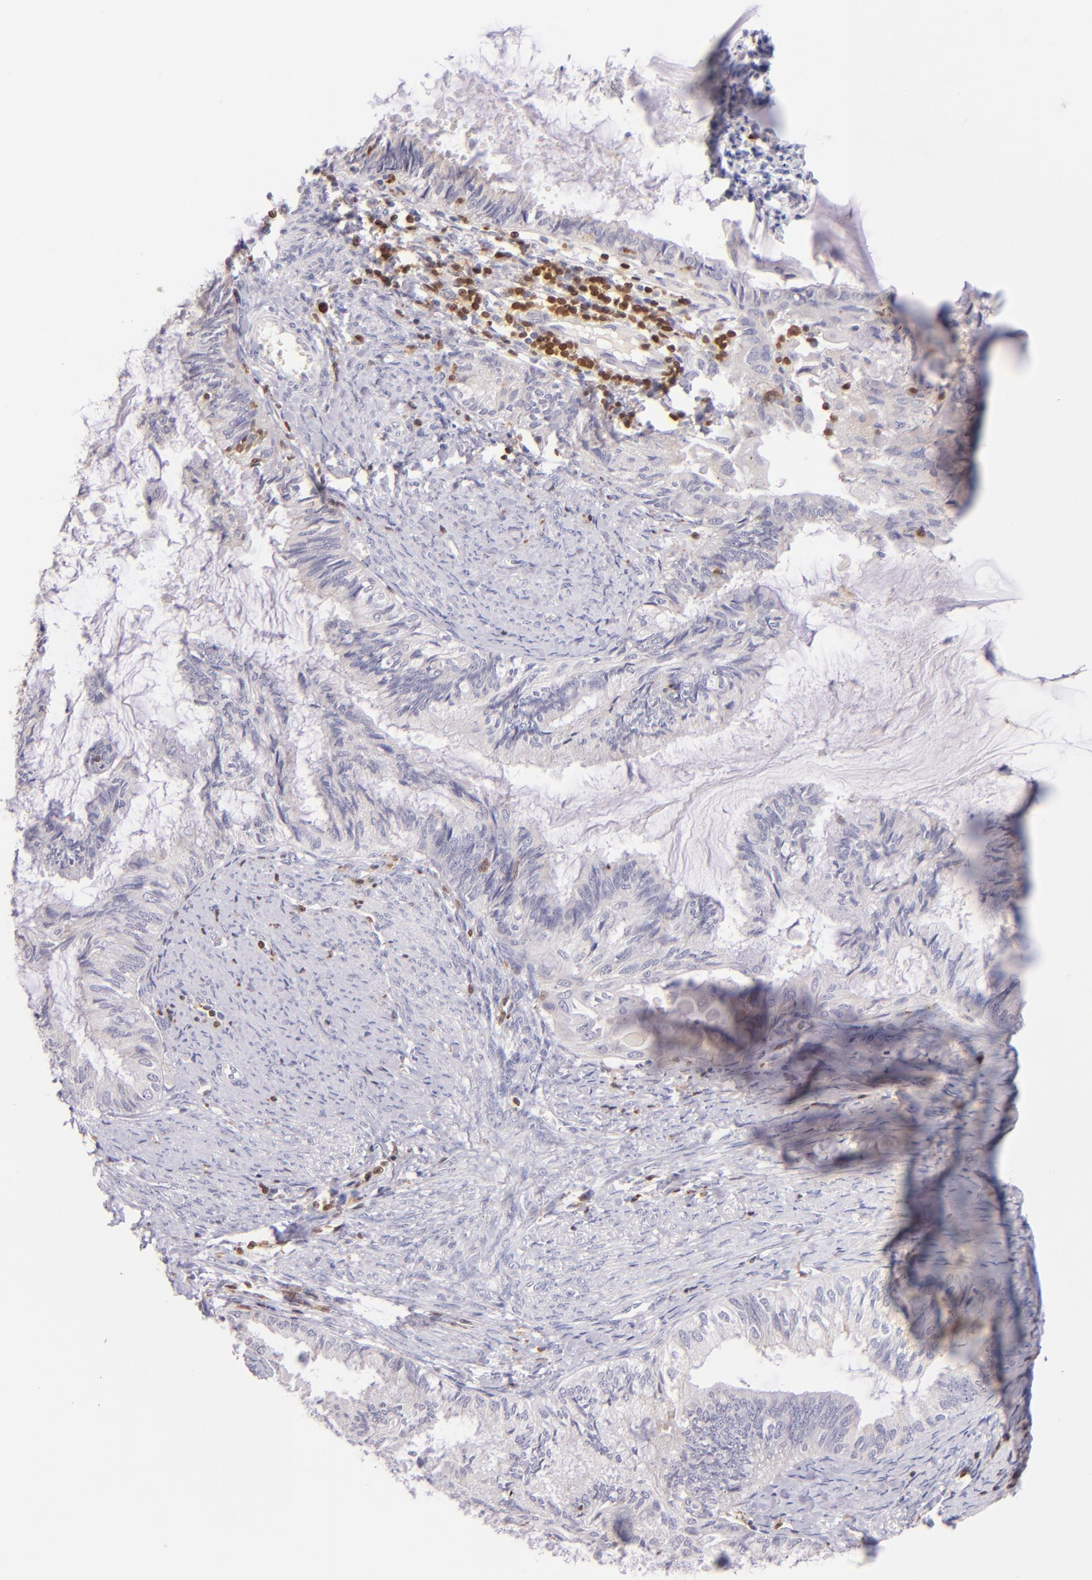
{"staining": {"intensity": "negative", "quantity": "none", "location": "none"}, "tissue": "endometrial cancer", "cell_type": "Tumor cells", "image_type": "cancer", "snomed": [{"axis": "morphology", "description": "Adenocarcinoma, NOS"}, {"axis": "topography", "description": "Endometrium"}], "caption": "The immunohistochemistry (IHC) micrograph has no significant positivity in tumor cells of adenocarcinoma (endometrial) tissue.", "gene": "ZAP70", "patient": {"sex": "female", "age": 86}}